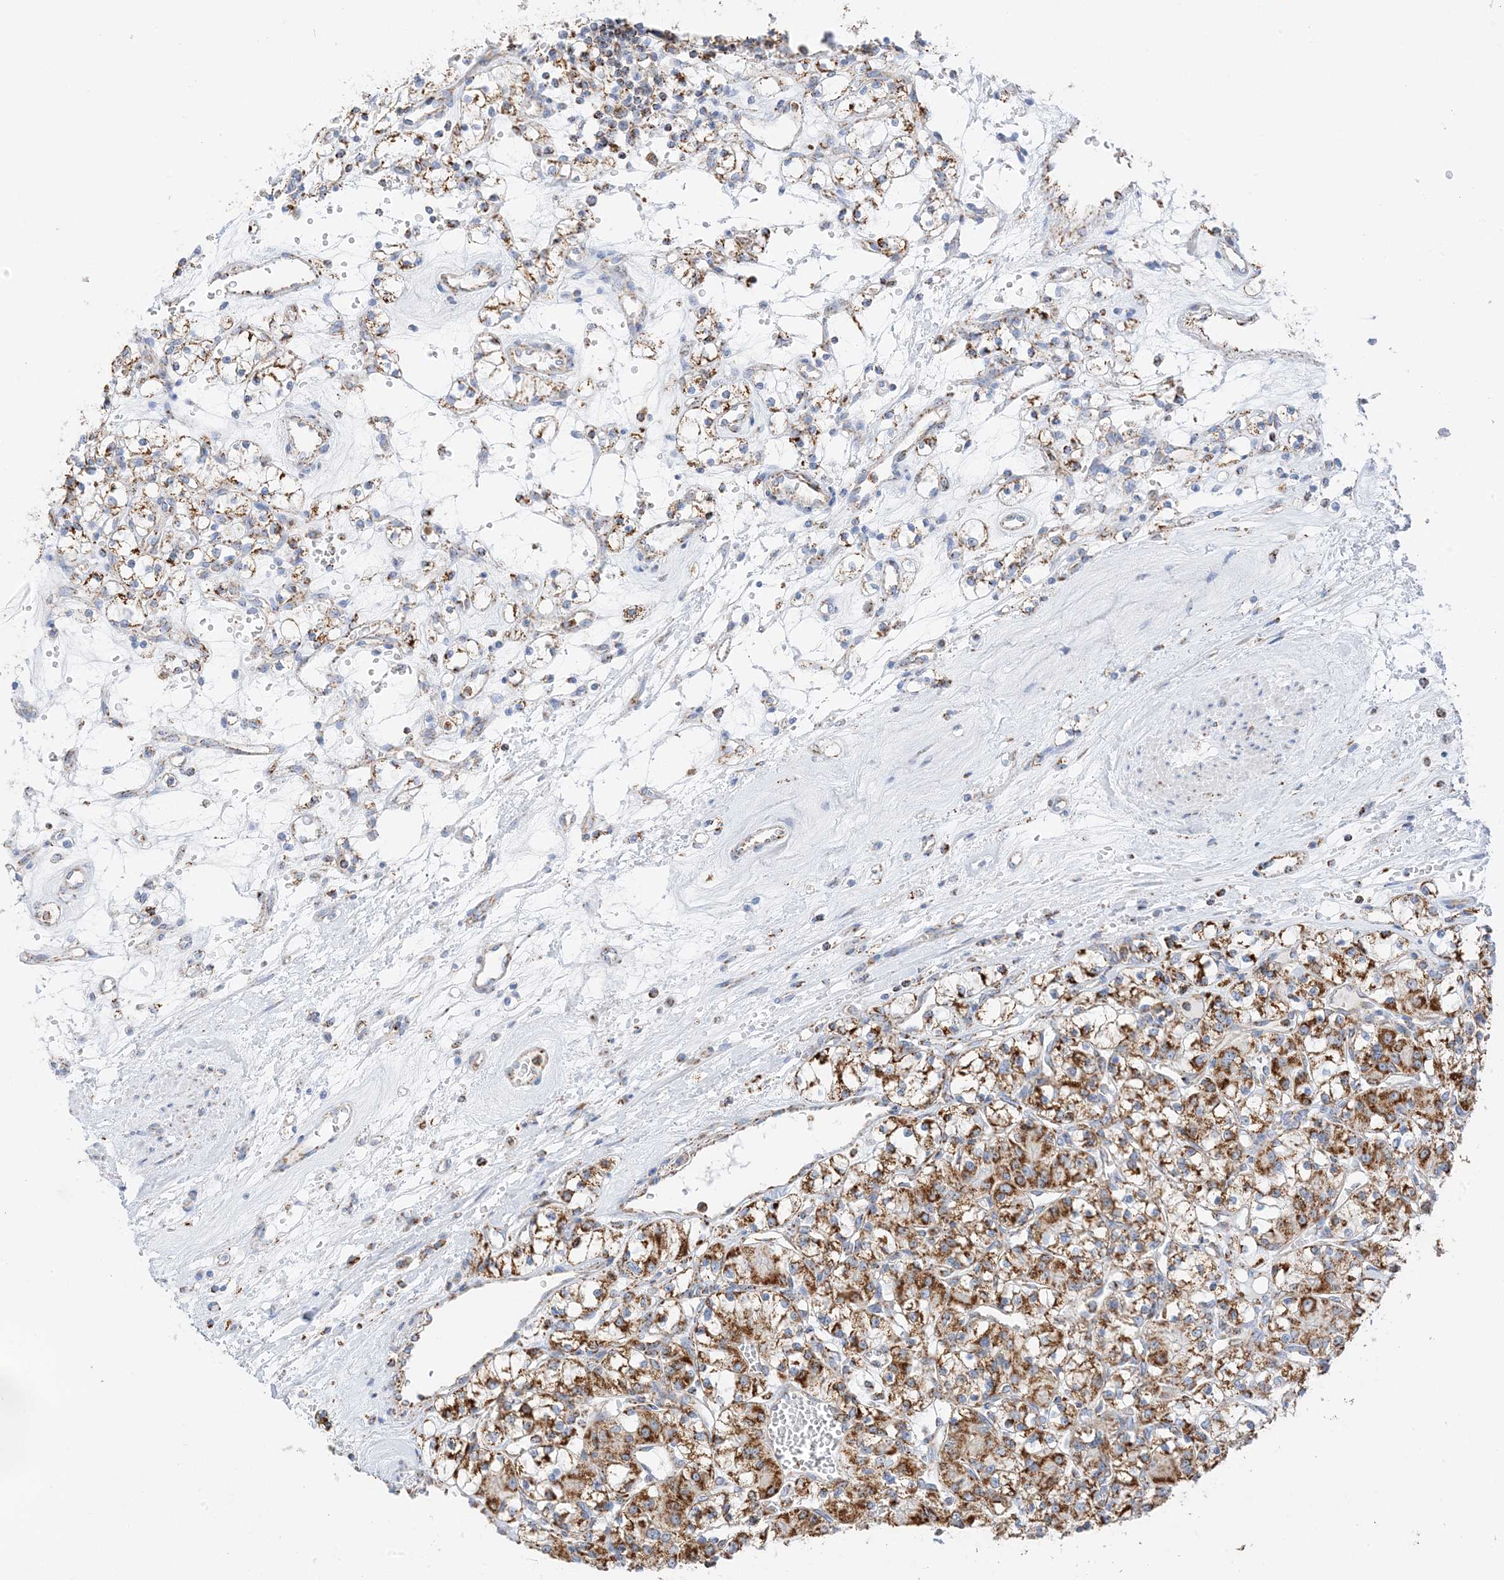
{"staining": {"intensity": "strong", "quantity": ">75%", "location": "cytoplasmic/membranous"}, "tissue": "renal cancer", "cell_type": "Tumor cells", "image_type": "cancer", "snomed": [{"axis": "morphology", "description": "Adenocarcinoma, NOS"}, {"axis": "topography", "description": "Kidney"}], "caption": "High-power microscopy captured an IHC micrograph of renal cancer, revealing strong cytoplasmic/membranous positivity in about >75% of tumor cells.", "gene": "CAPN13", "patient": {"sex": "female", "age": 59}}